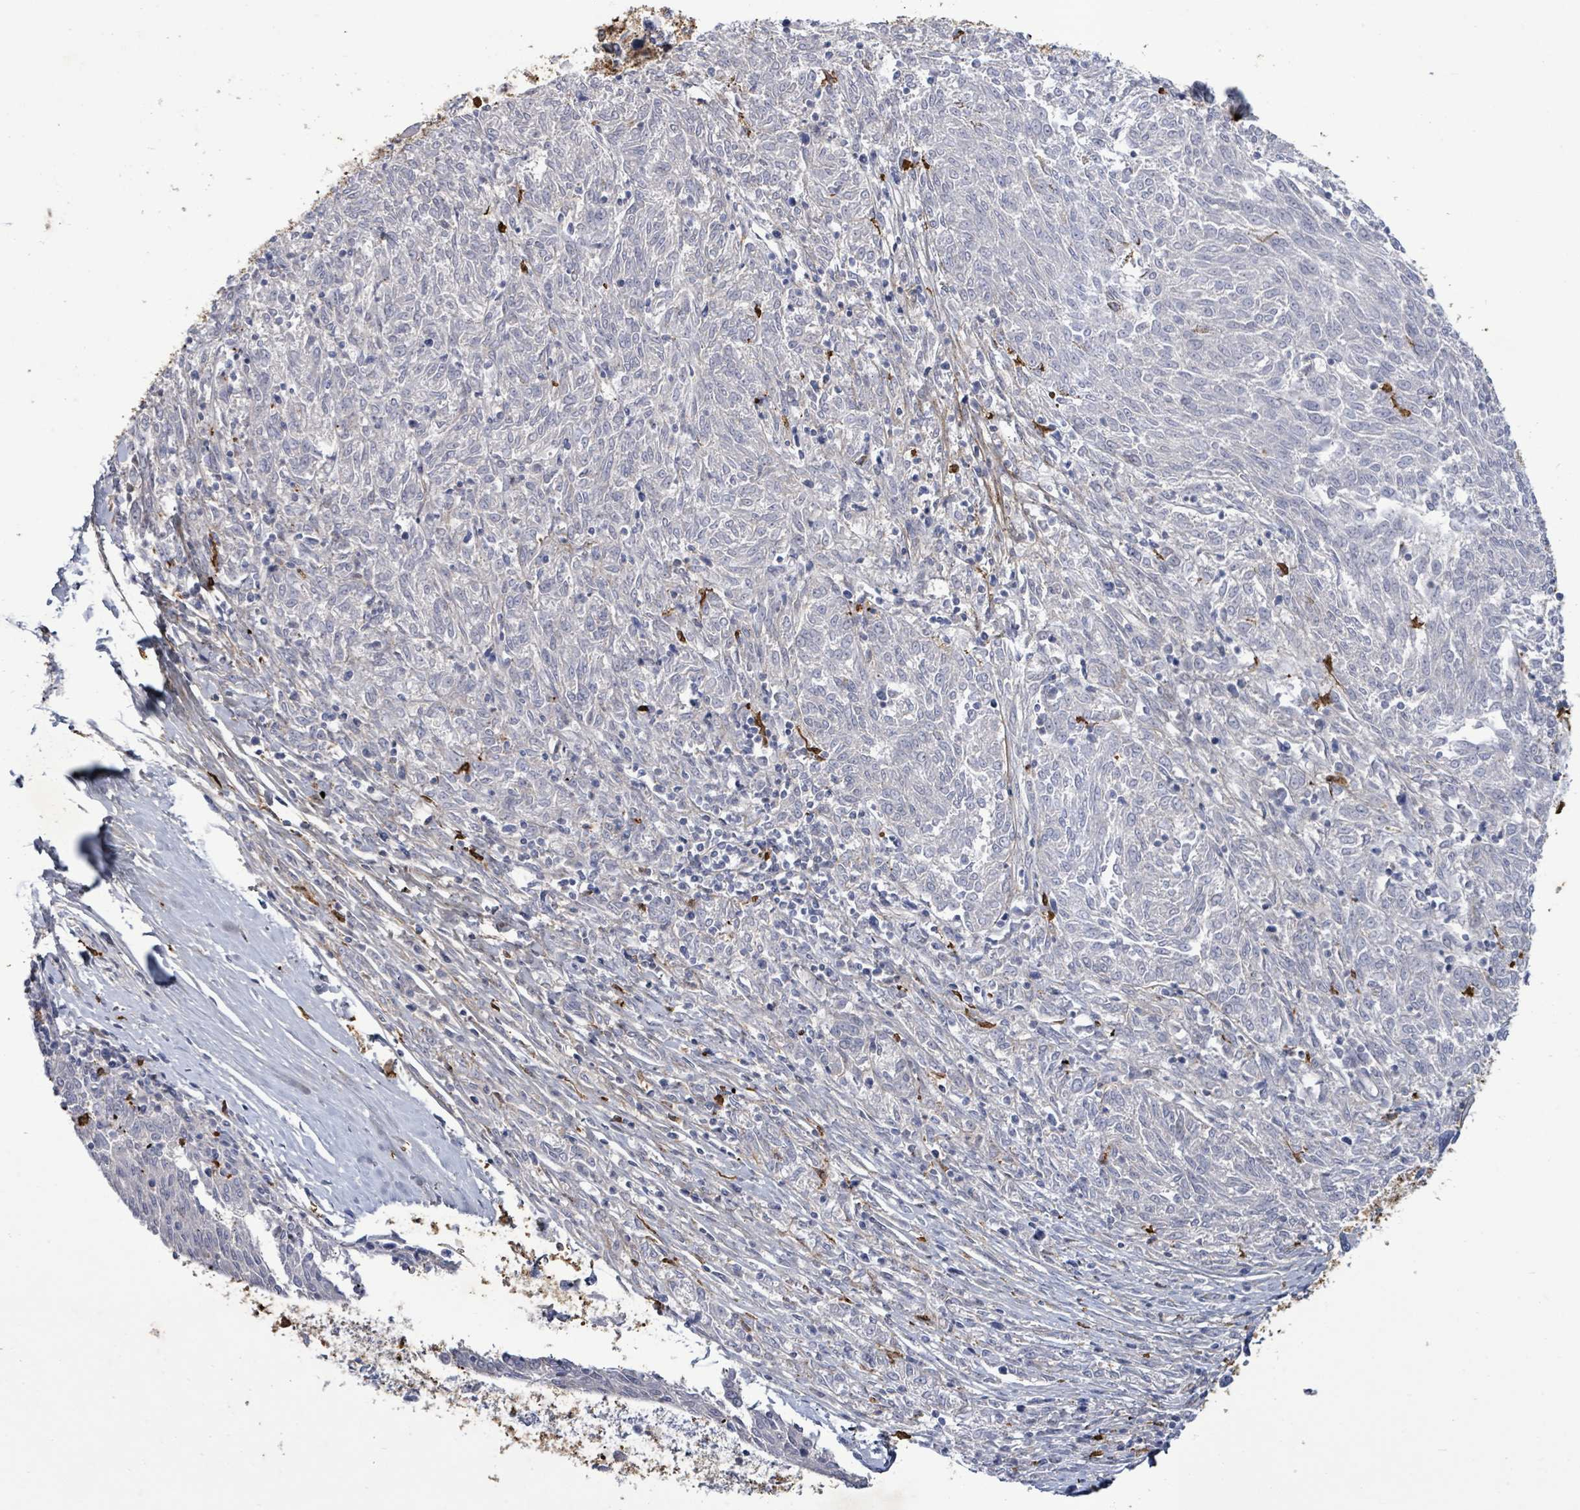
{"staining": {"intensity": "negative", "quantity": "none", "location": "none"}, "tissue": "melanoma", "cell_type": "Tumor cells", "image_type": "cancer", "snomed": [{"axis": "morphology", "description": "Malignant melanoma, NOS"}, {"axis": "topography", "description": "Skin"}], "caption": "Tumor cells show no significant staining in melanoma.", "gene": "FAM210A", "patient": {"sex": "female", "age": 72}}